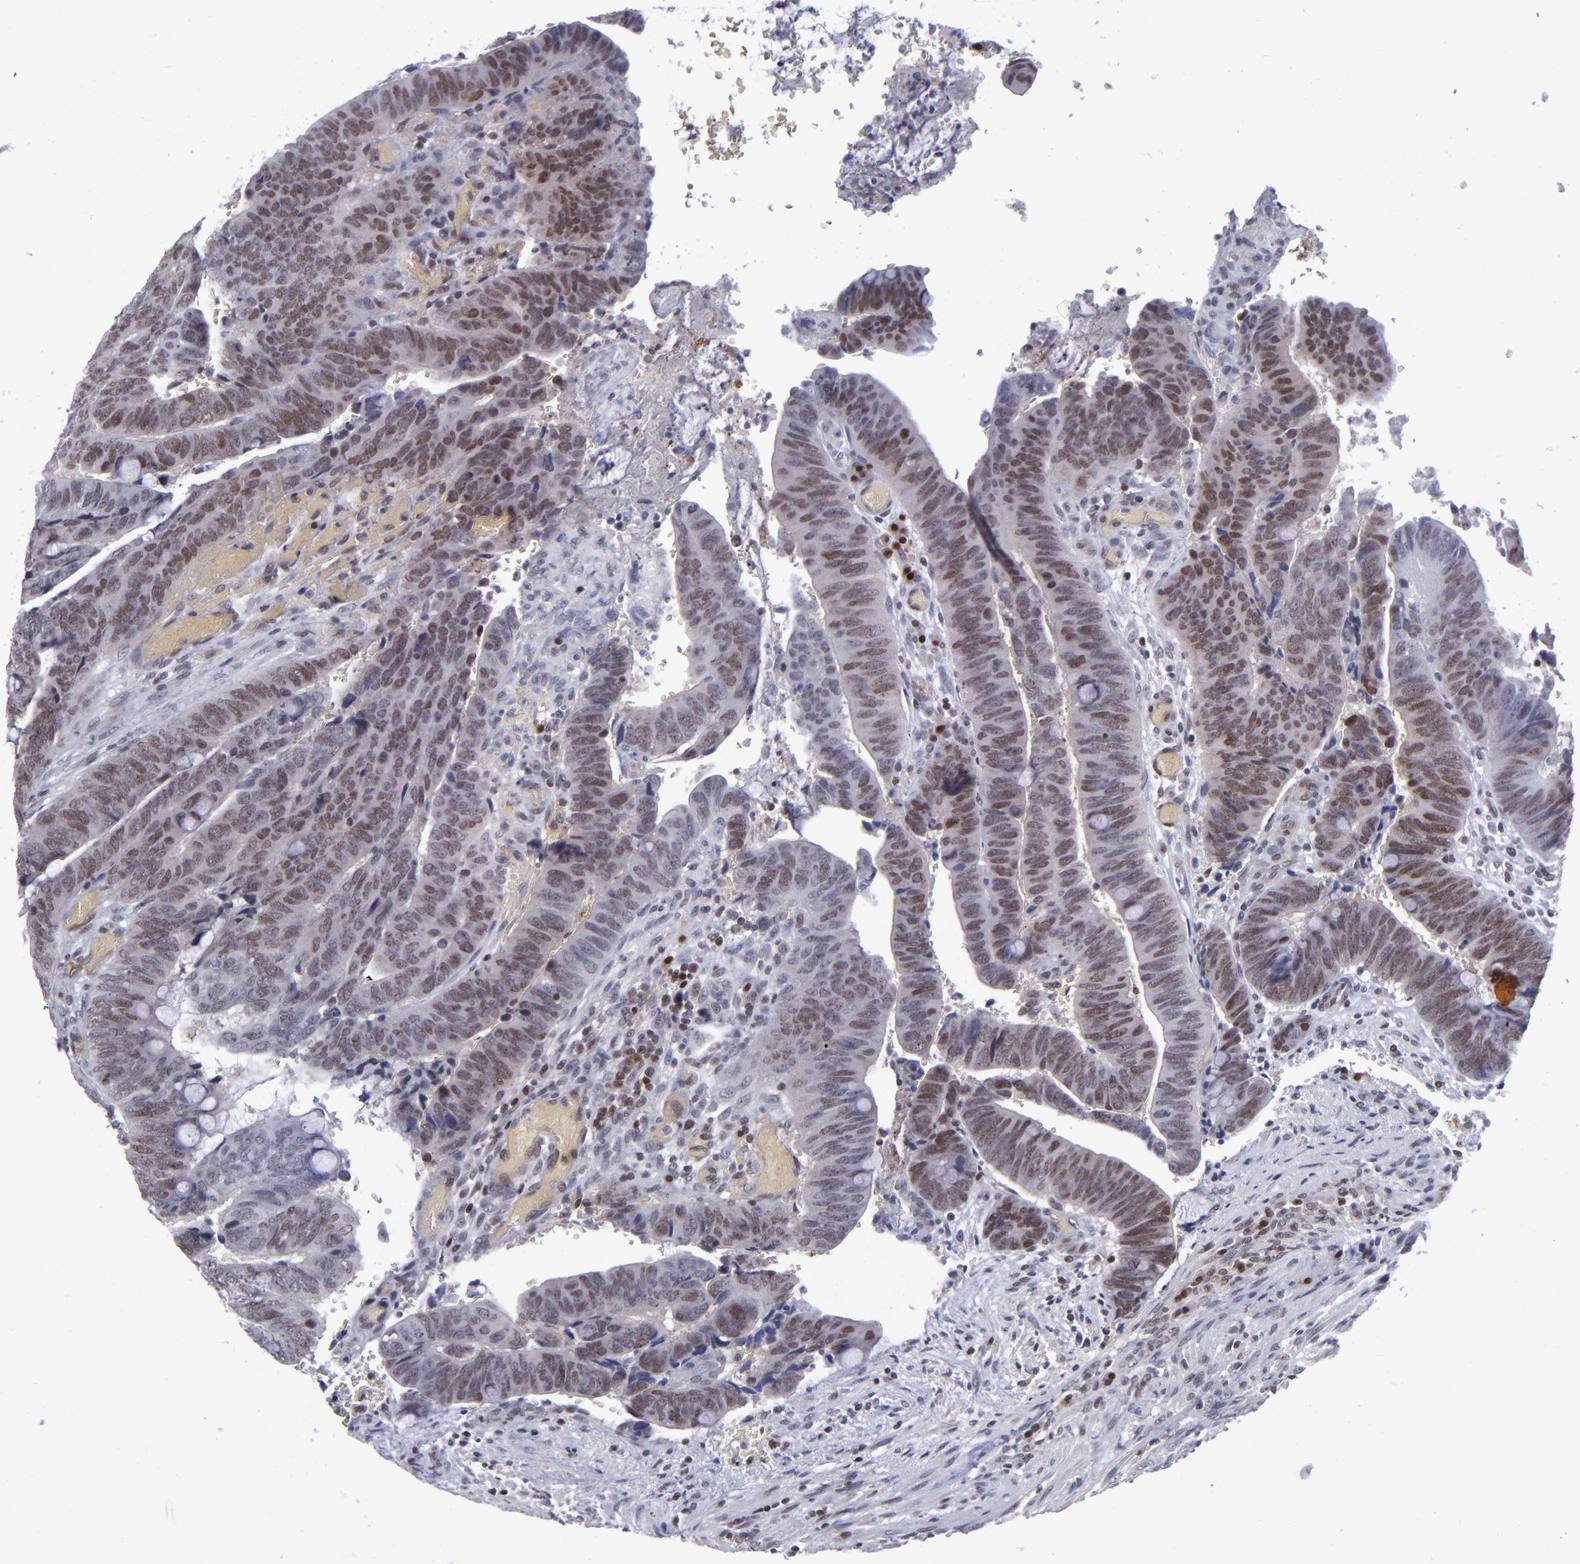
{"staining": {"intensity": "strong", "quantity": ">75%", "location": "nuclear"}, "tissue": "colorectal cancer", "cell_type": "Tumor cells", "image_type": "cancer", "snomed": [{"axis": "morphology", "description": "Normal tissue, NOS"}, {"axis": "morphology", "description": "Adenocarcinoma, NOS"}, {"axis": "topography", "description": "Rectum"}], "caption": "Protein expression analysis of adenocarcinoma (colorectal) shows strong nuclear positivity in approximately >75% of tumor cells. Immunohistochemistry (ihc) stains the protein of interest in brown and the nuclei are stained blue.", "gene": "MGMT", "patient": {"sex": "male", "age": 92}}